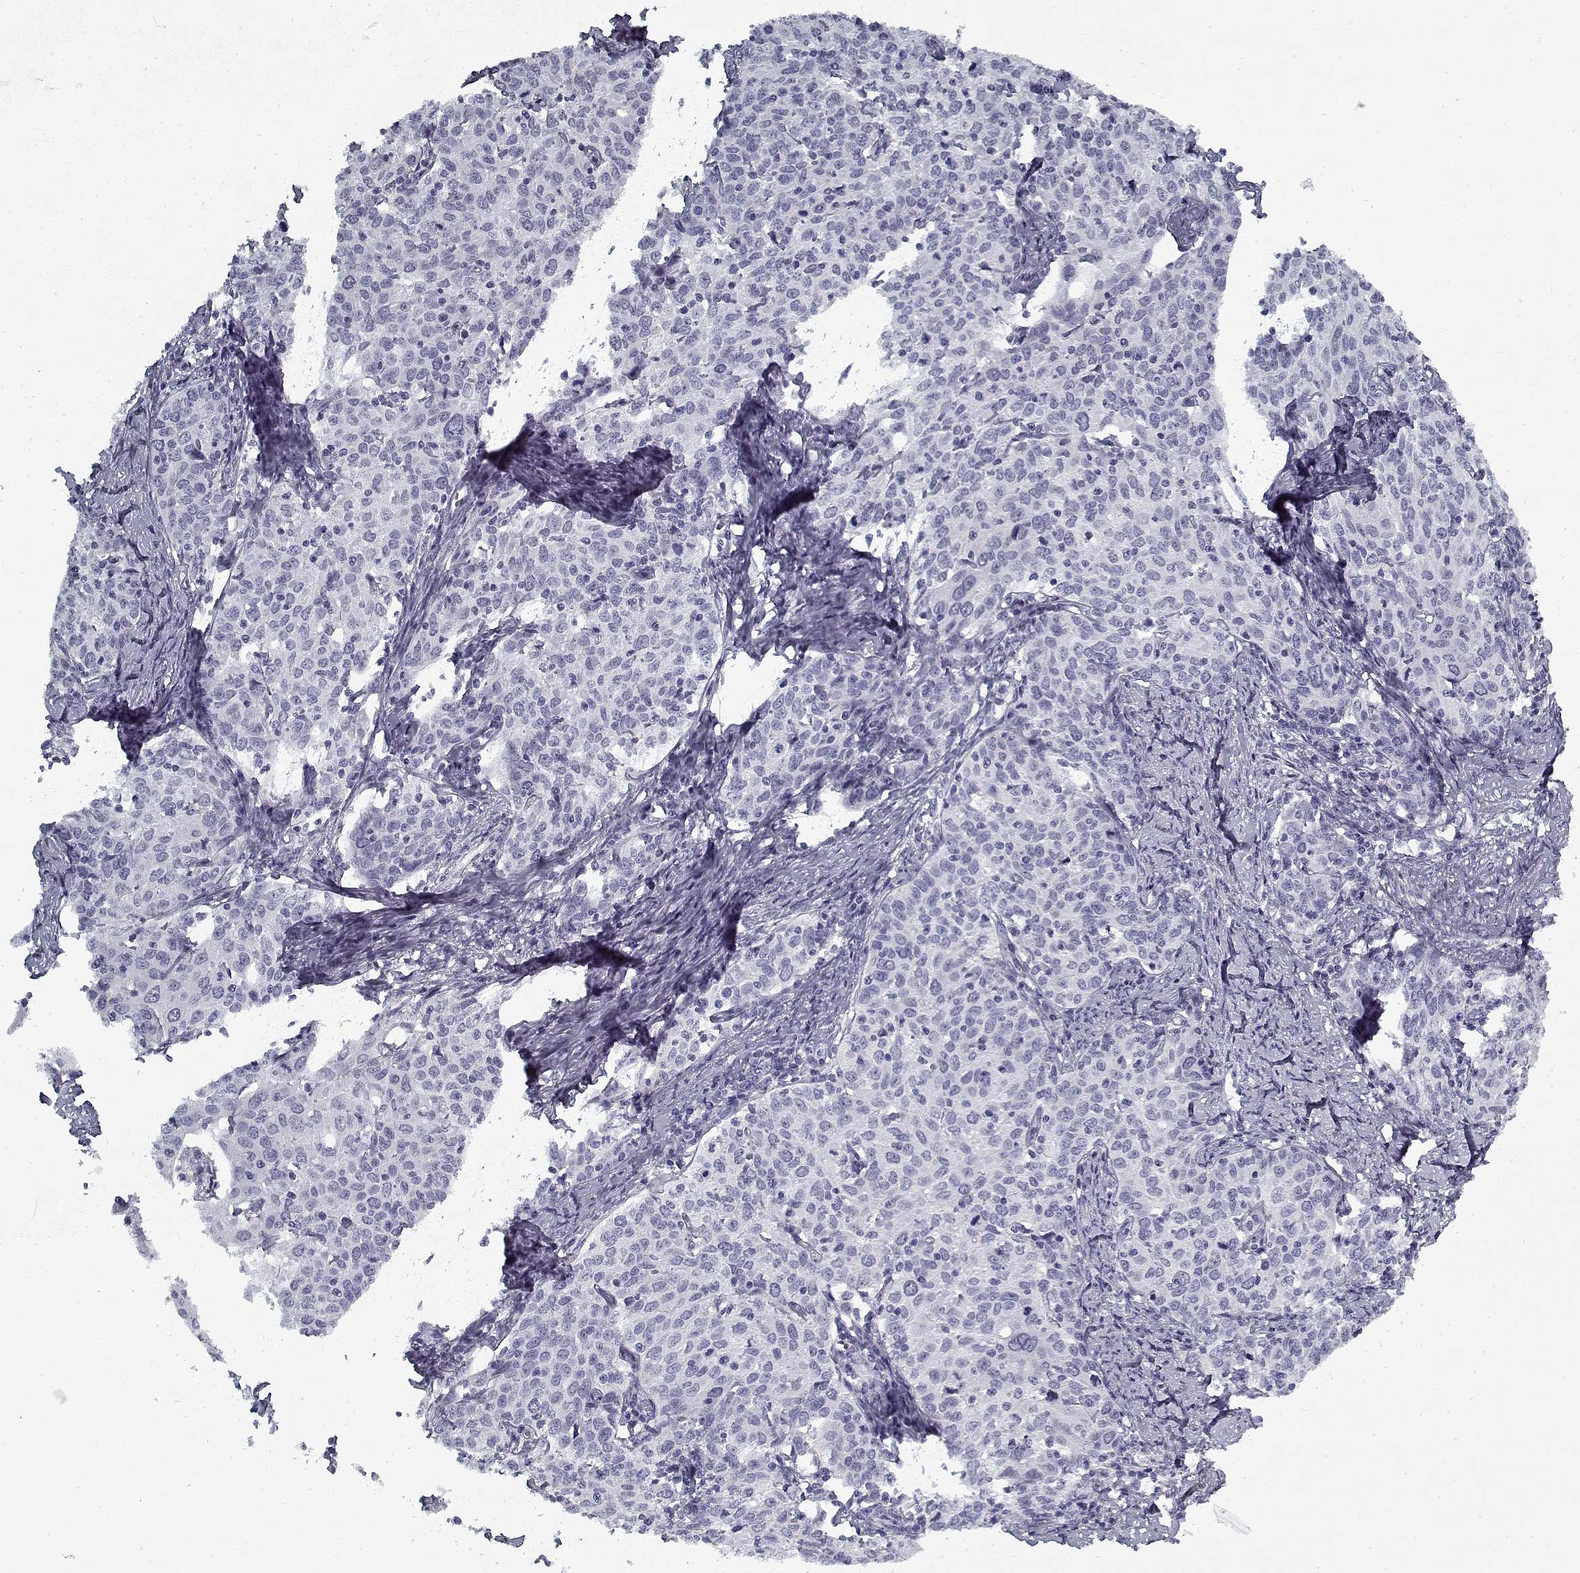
{"staining": {"intensity": "negative", "quantity": "none", "location": "none"}, "tissue": "cervical cancer", "cell_type": "Tumor cells", "image_type": "cancer", "snomed": [{"axis": "morphology", "description": "Squamous cell carcinoma, NOS"}, {"axis": "topography", "description": "Cervix"}], "caption": "A photomicrograph of human squamous cell carcinoma (cervical) is negative for staining in tumor cells.", "gene": "RNF32", "patient": {"sex": "female", "age": 62}}